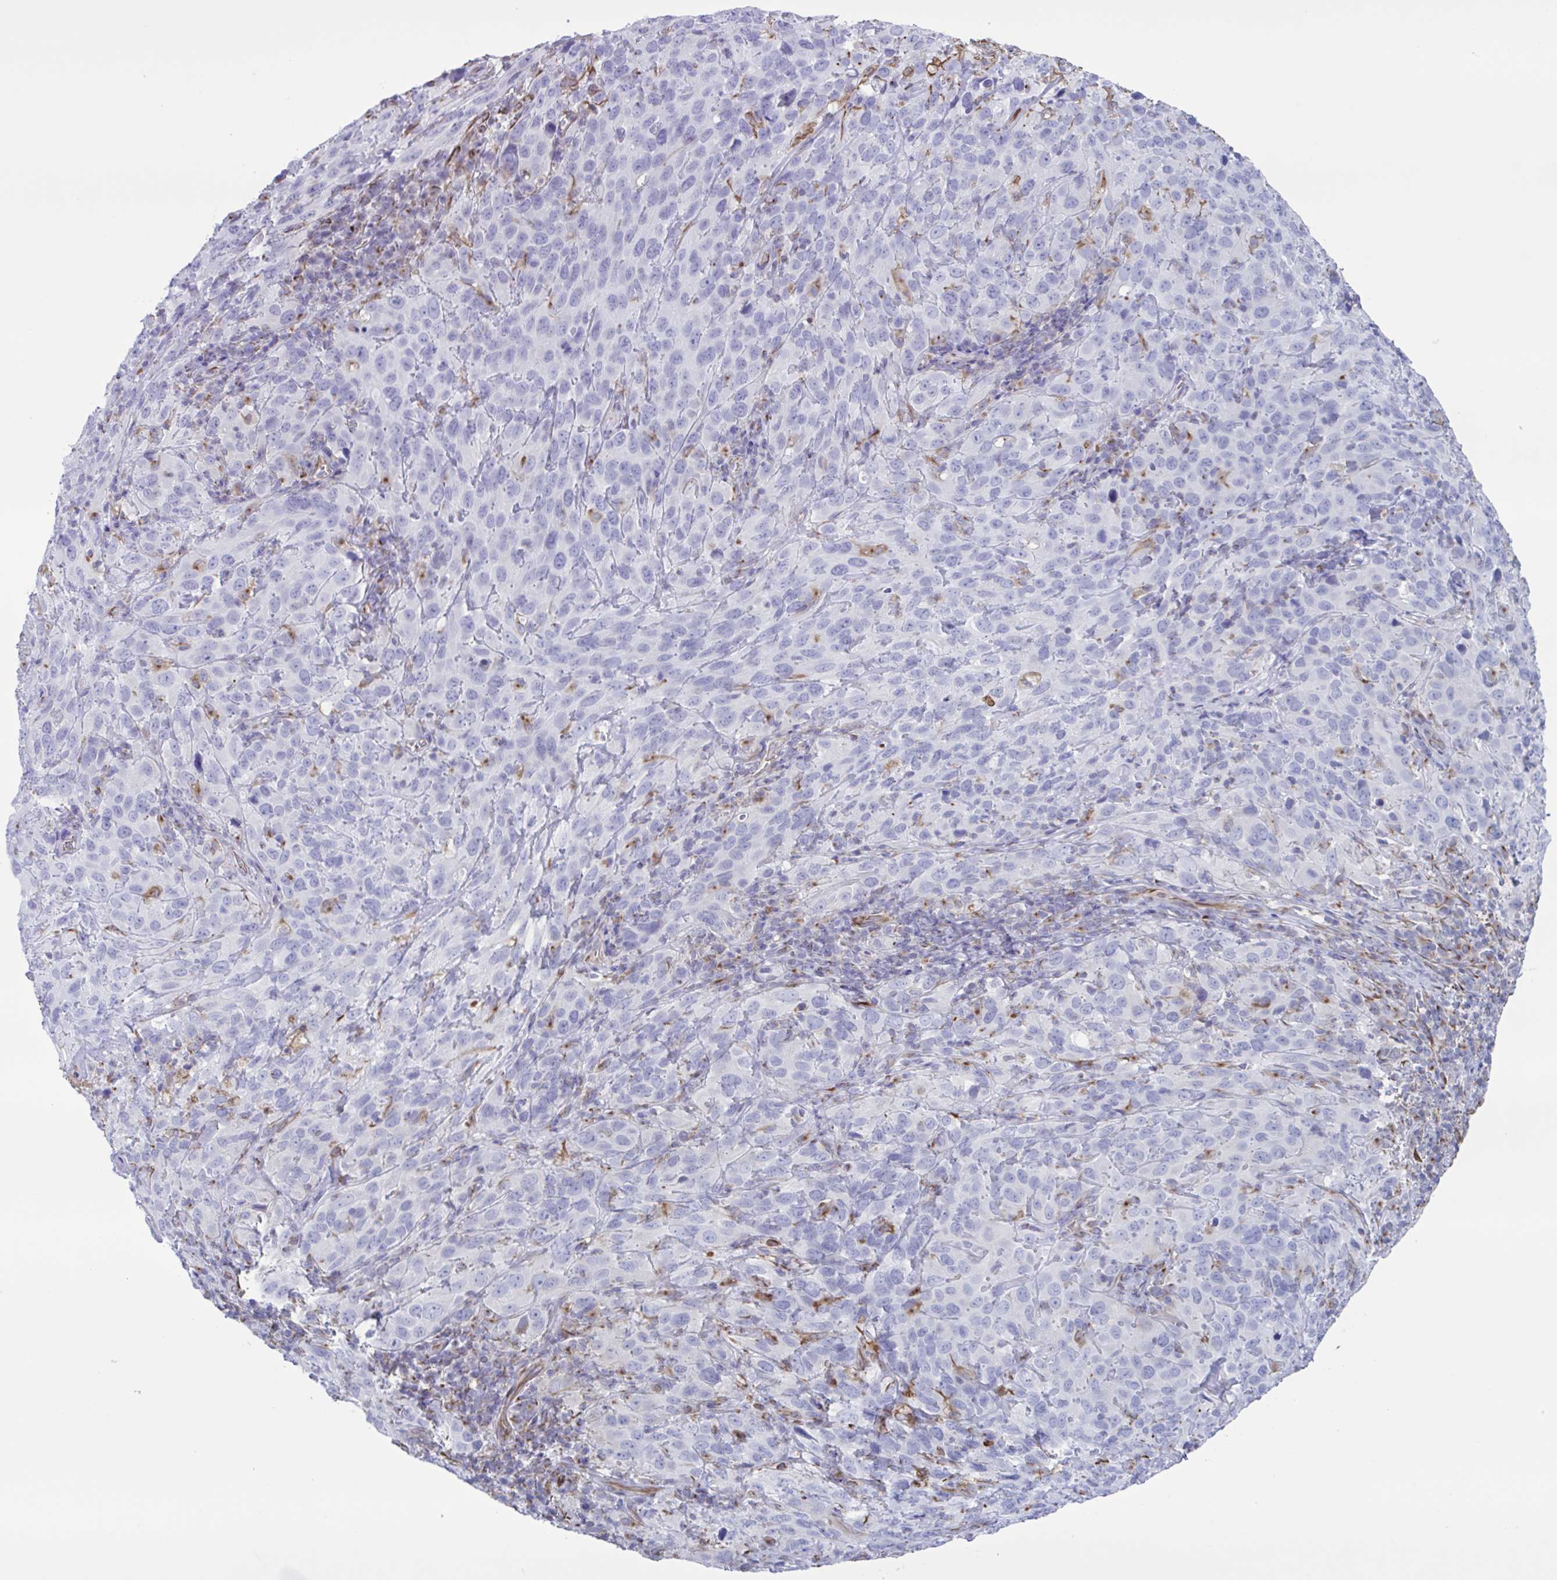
{"staining": {"intensity": "negative", "quantity": "none", "location": "none"}, "tissue": "cervical cancer", "cell_type": "Tumor cells", "image_type": "cancer", "snomed": [{"axis": "morphology", "description": "Squamous cell carcinoma, NOS"}, {"axis": "topography", "description": "Cervix"}], "caption": "A high-resolution photomicrograph shows immunohistochemistry staining of squamous cell carcinoma (cervical), which demonstrates no significant staining in tumor cells. (Stains: DAB immunohistochemistry (IHC) with hematoxylin counter stain, Microscopy: brightfield microscopy at high magnification).", "gene": "TMEM86B", "patient": {"sex": "female", "age": 51}}